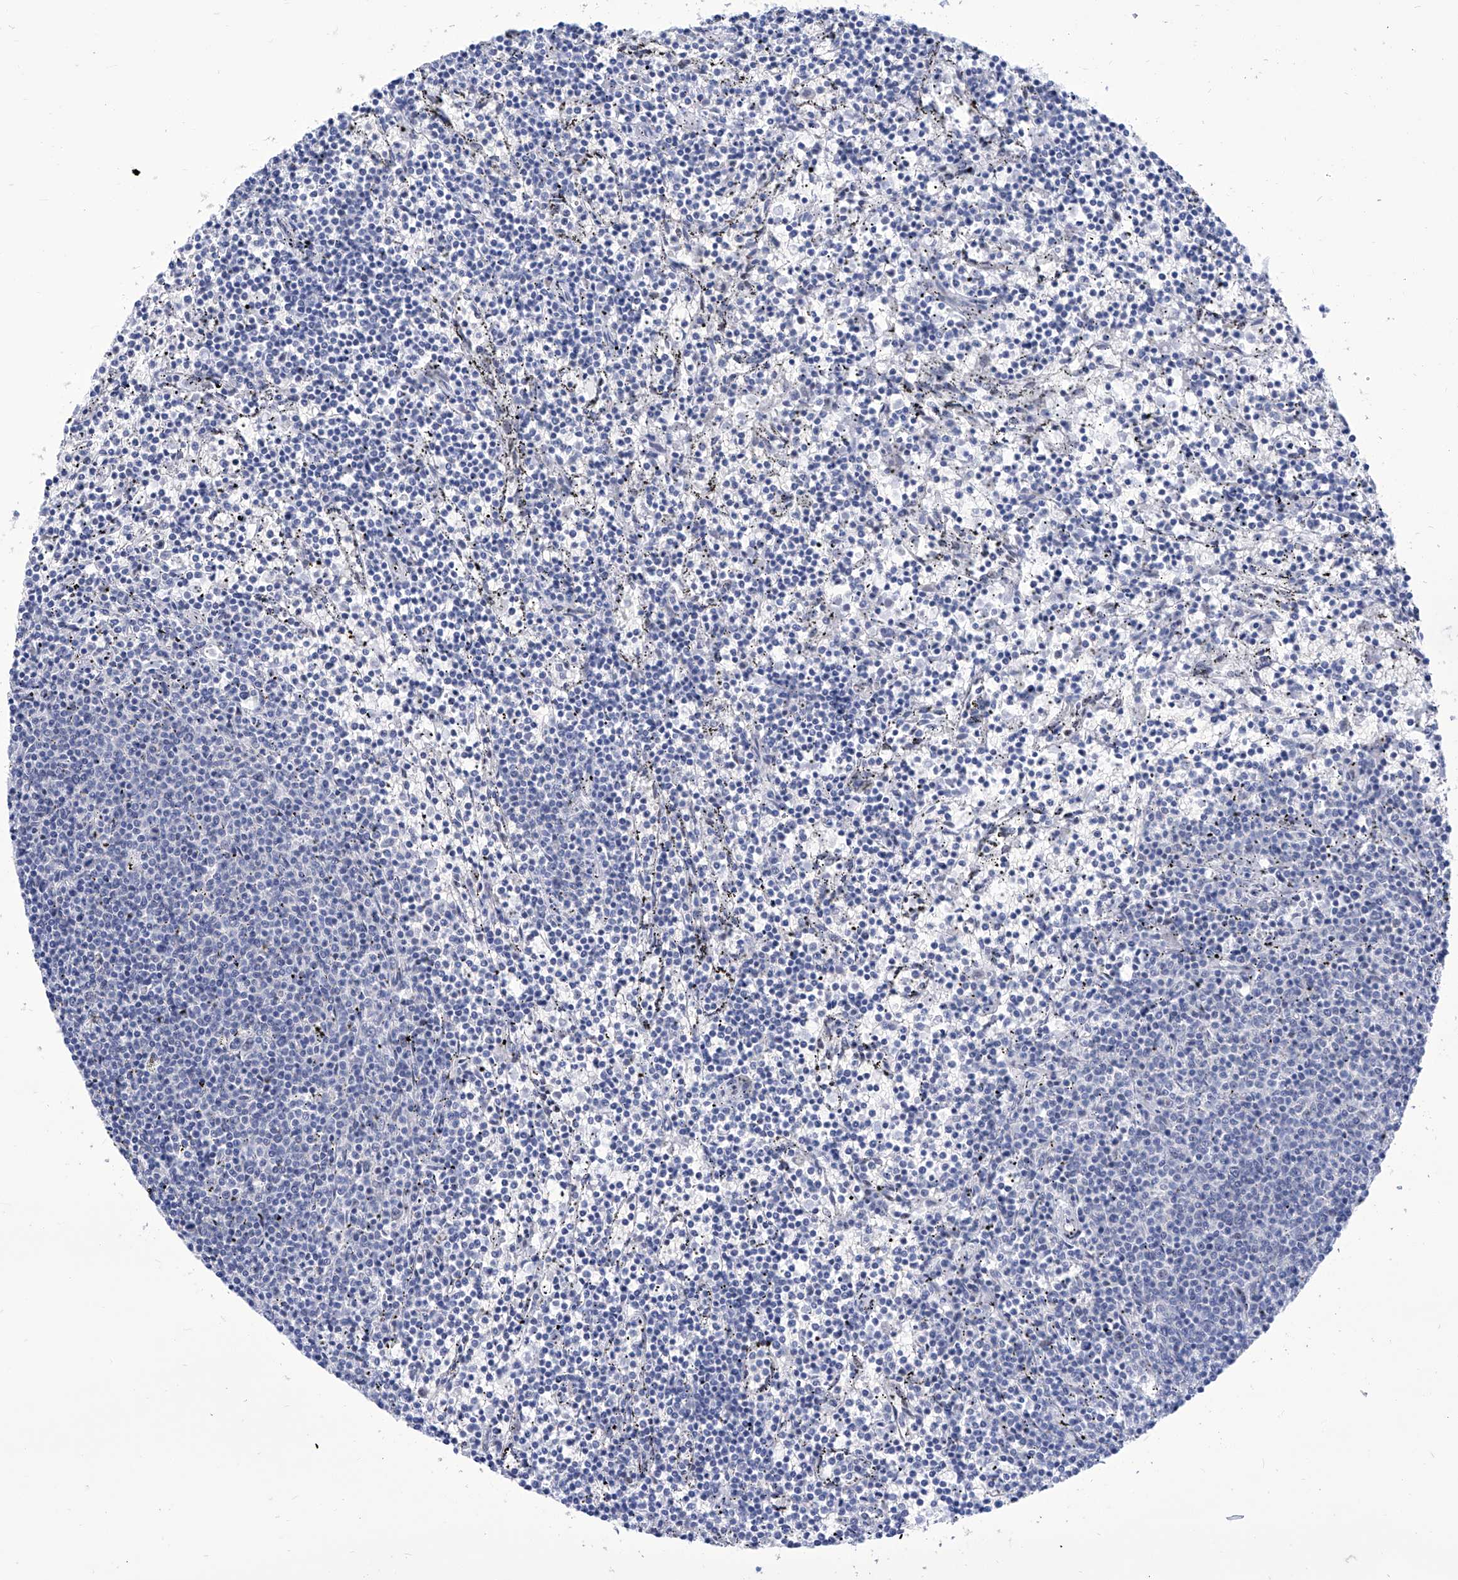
{"staining": {"intensity": "negative", "quantity": "none", "location": "none"}, "tissue": "lymphoma", "cell_type": "Tumor cells", "image_type": "cancer", "snomed": [{"axis": "morphology", "description": "Malignant lymphoma, non-Hodgkin's type, Low grade"}, {"axis": "topography", "description": "Spleen"}], "caption": "The immunohistochemistry photomicrograph has no significant expression in tumor cells of low-grade malignant lymphoma, non-Hodgkin's type tissue. (Brightfield microscopy of DAB immunohistochemistry at high magnification).", "gene": "SART1", "patient": {"sex": "female", "age": 50}}